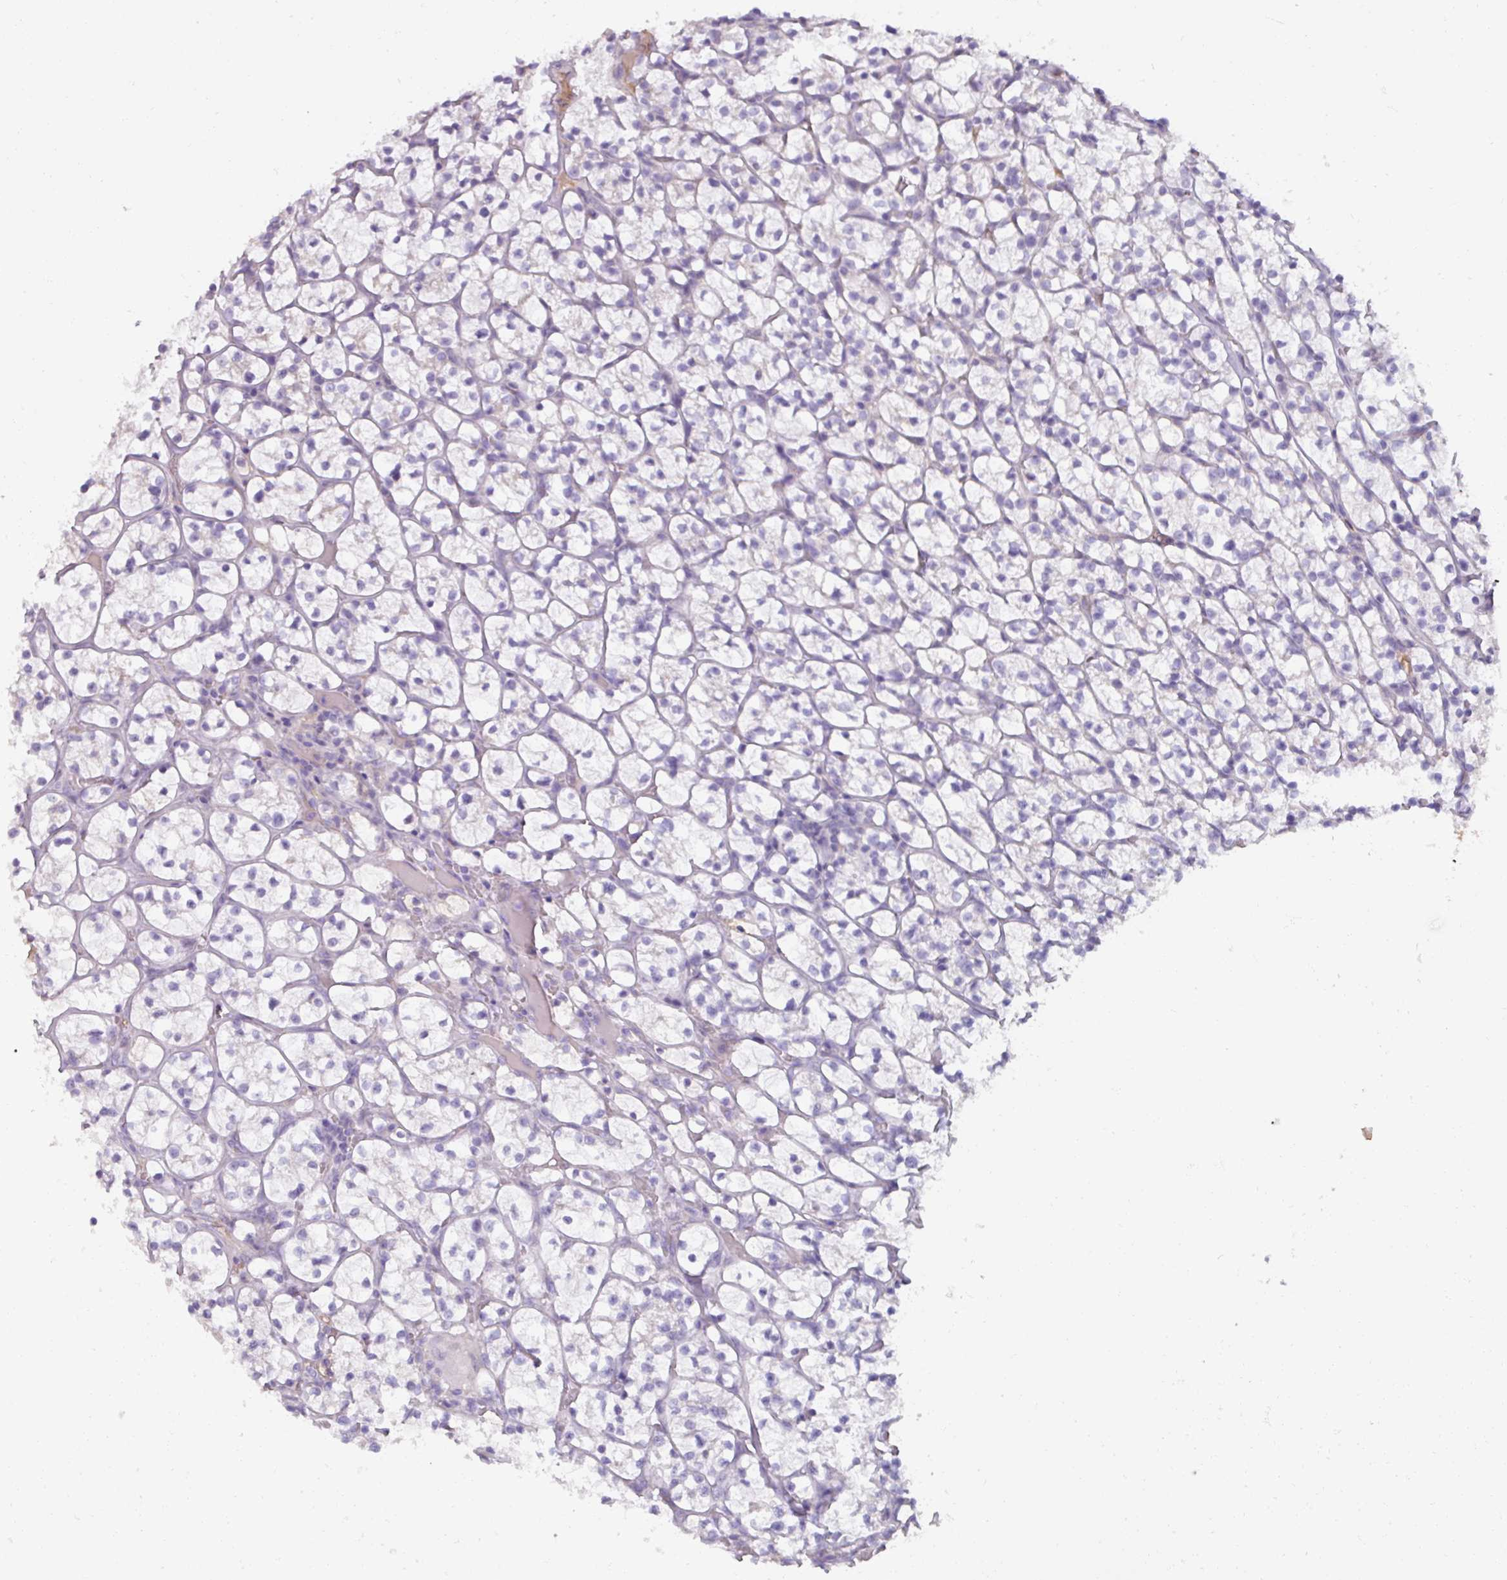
{"staining": {"intensity": "negative", "quantity": "none", "location": "none"}, "tissue": "renal cancer", "cell_type": "Tumor cells", "image_type": "cancer", "snomed": [{"axis": "morphology", "description": "Adenocarcinoma, NOS"}, {"axis": "topography", "description": "Kidney"}], "caption": "Histopathology image shows no significant protein staining in tumor cells of adenocarcinoma (renal). The staining was performed using DAB to visualize the protein expression in brown, while the nuclei were stained in blue with hematoxylin (Magnification: 20x).", "gene": "SPESP1", "patient": {"sex": "female", "age": 64}}